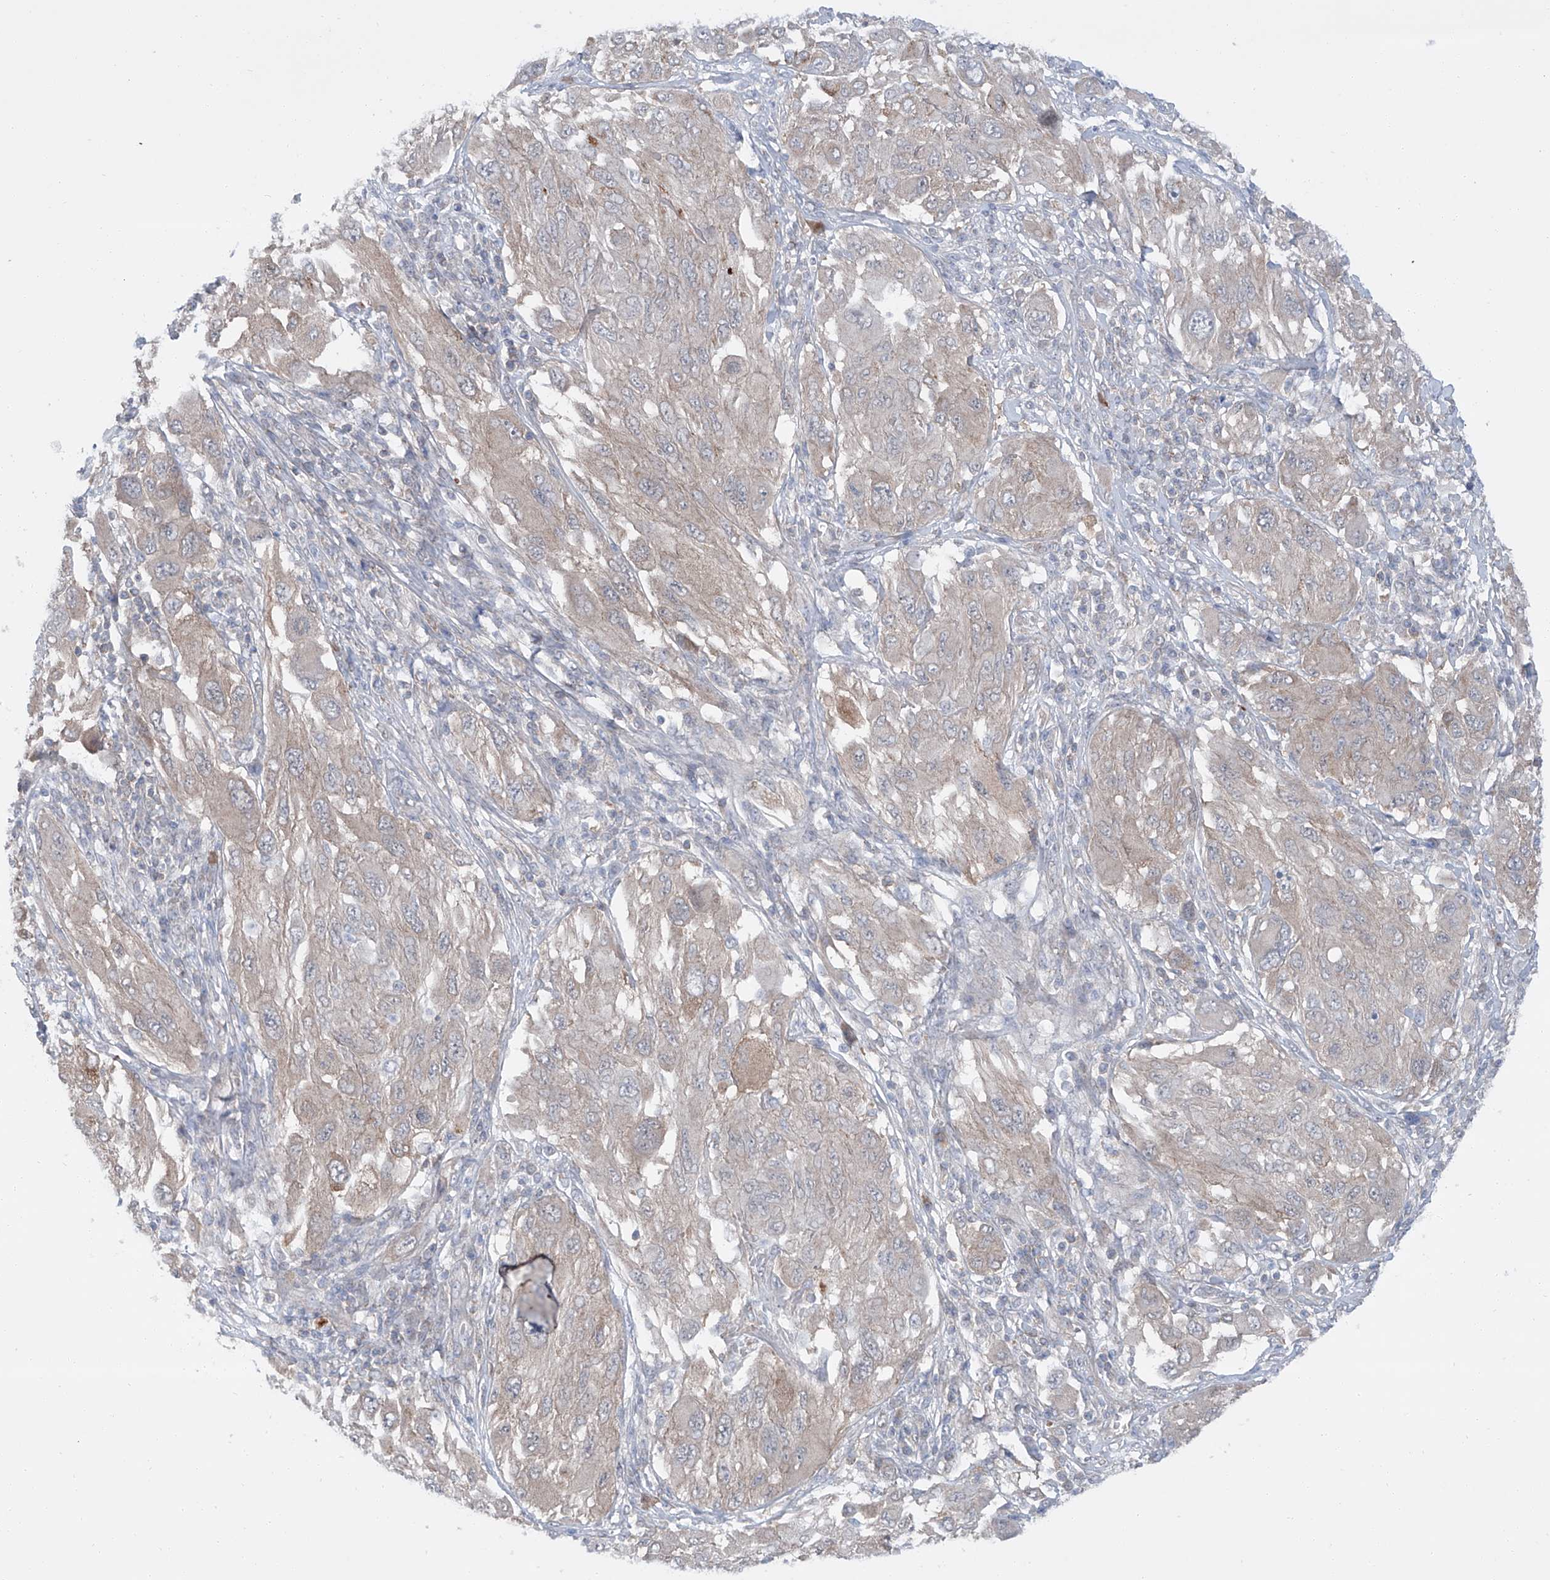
{"staining": {"intensity": "weak", "quantity": "<25%", "location": "cytoplasmic/membranous"}, "tissue": "melanoma", "cell_type": "Tumor cells", "image_type": "cancer", "snomed": [{"axis": "morphology", "description": "Malignant melanoma, NOS"}, {"axis": "topography", "description": "Skin"}], "caption": "Immunohistochemistry (IHC) of human melanoma demonstrates no positivity in tumor cells.", "gene": "SIX4", "patient": {"sex": "female", "age": 91}}